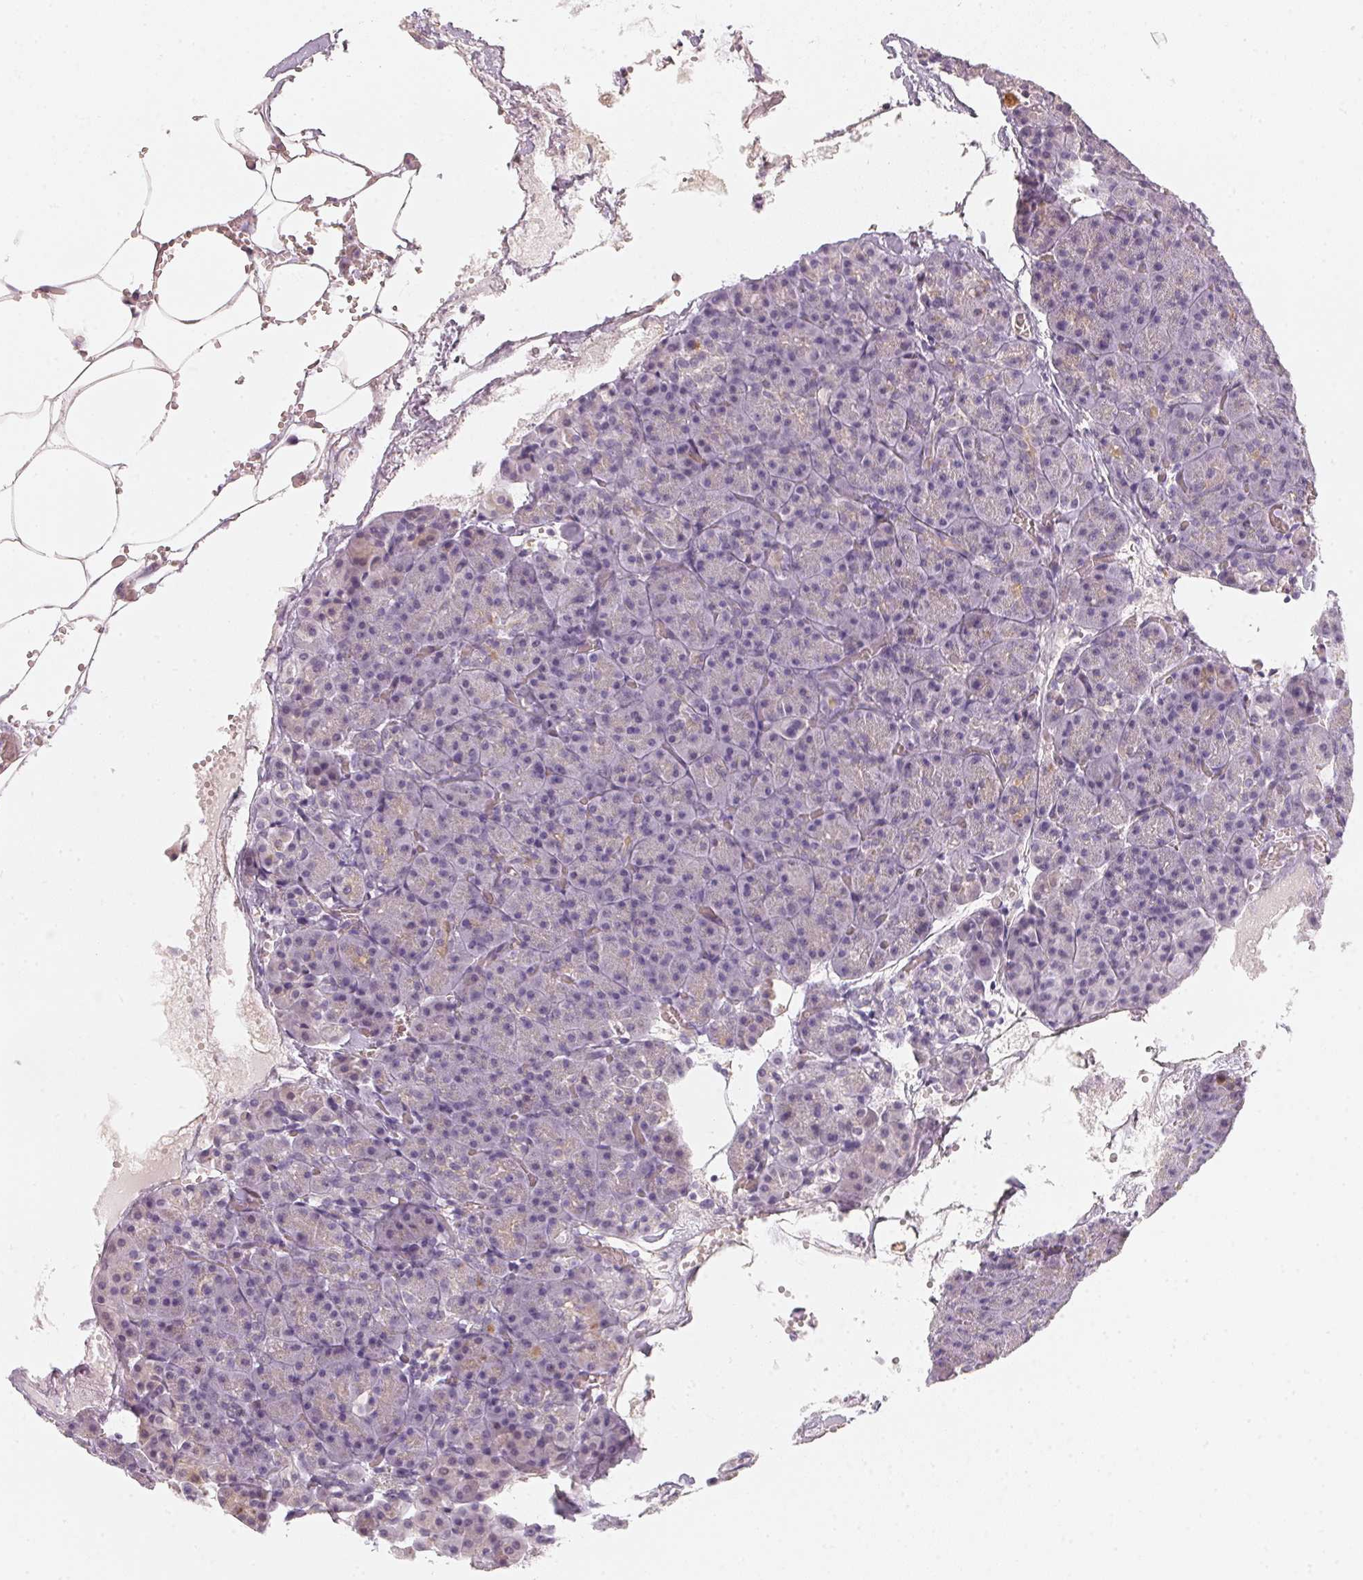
{"staining": {"intensity": "moderate", "quantity": "<25%", "location": "cytoplasmic/membranous"}, "tissue": "pancreas", "cell_type": "Exocrine glandular cells", "image_type": "normal", "snomed": [{"axis": "morphology", "description": "Normal tissue, NOS"}, {"axis": "topography", "description": "Pancreas"}], "caption": "A micrograph of pancreas stained for a protein displays moderate cytoplasmic/membranous brown staining in exocrine glandular cells. (brown staining indicates protein expression, while blue staining denotes nuclei).", "gene": "CFAP276", "patient": {"sex": "female", "age": 74}}